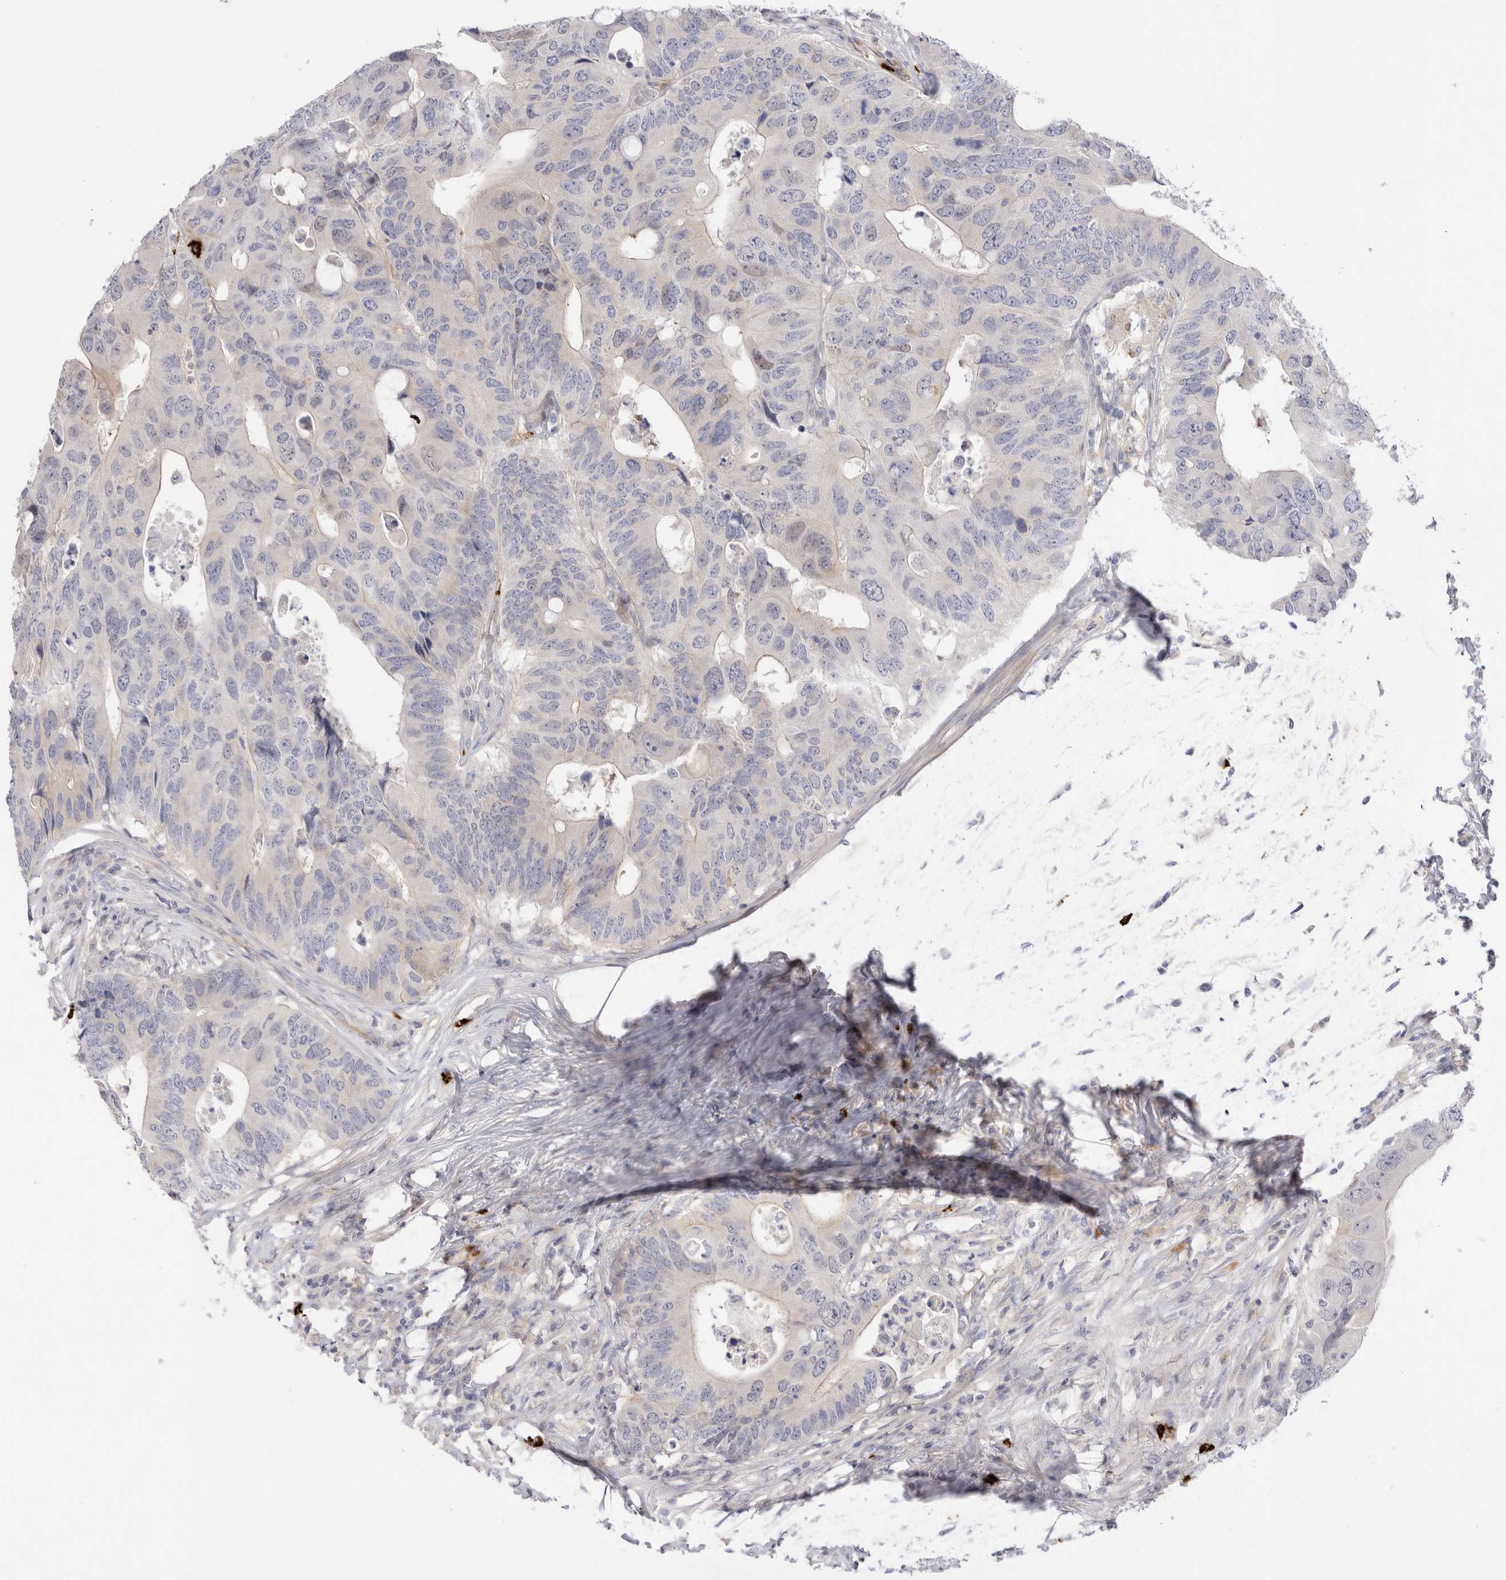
{"staining": {"intensity": "negative", "quantity": "none", "location": "none"}, "tissue": "colorectal cancer", "cell_type": "Tumor cells", "image_type": "cancer", "snomed": [{"axis": "morphology", "description": "Adenocarcinoma, NOS"}, {"axis": "topography", "description": "Colon"}], "caption": "Immunohistochemical staining of colorectal adenocarcinoma exhibits no significant expression in tumor cells.", "gene": "SPINK2", "patient": {"sex": "male", "age": 71}}